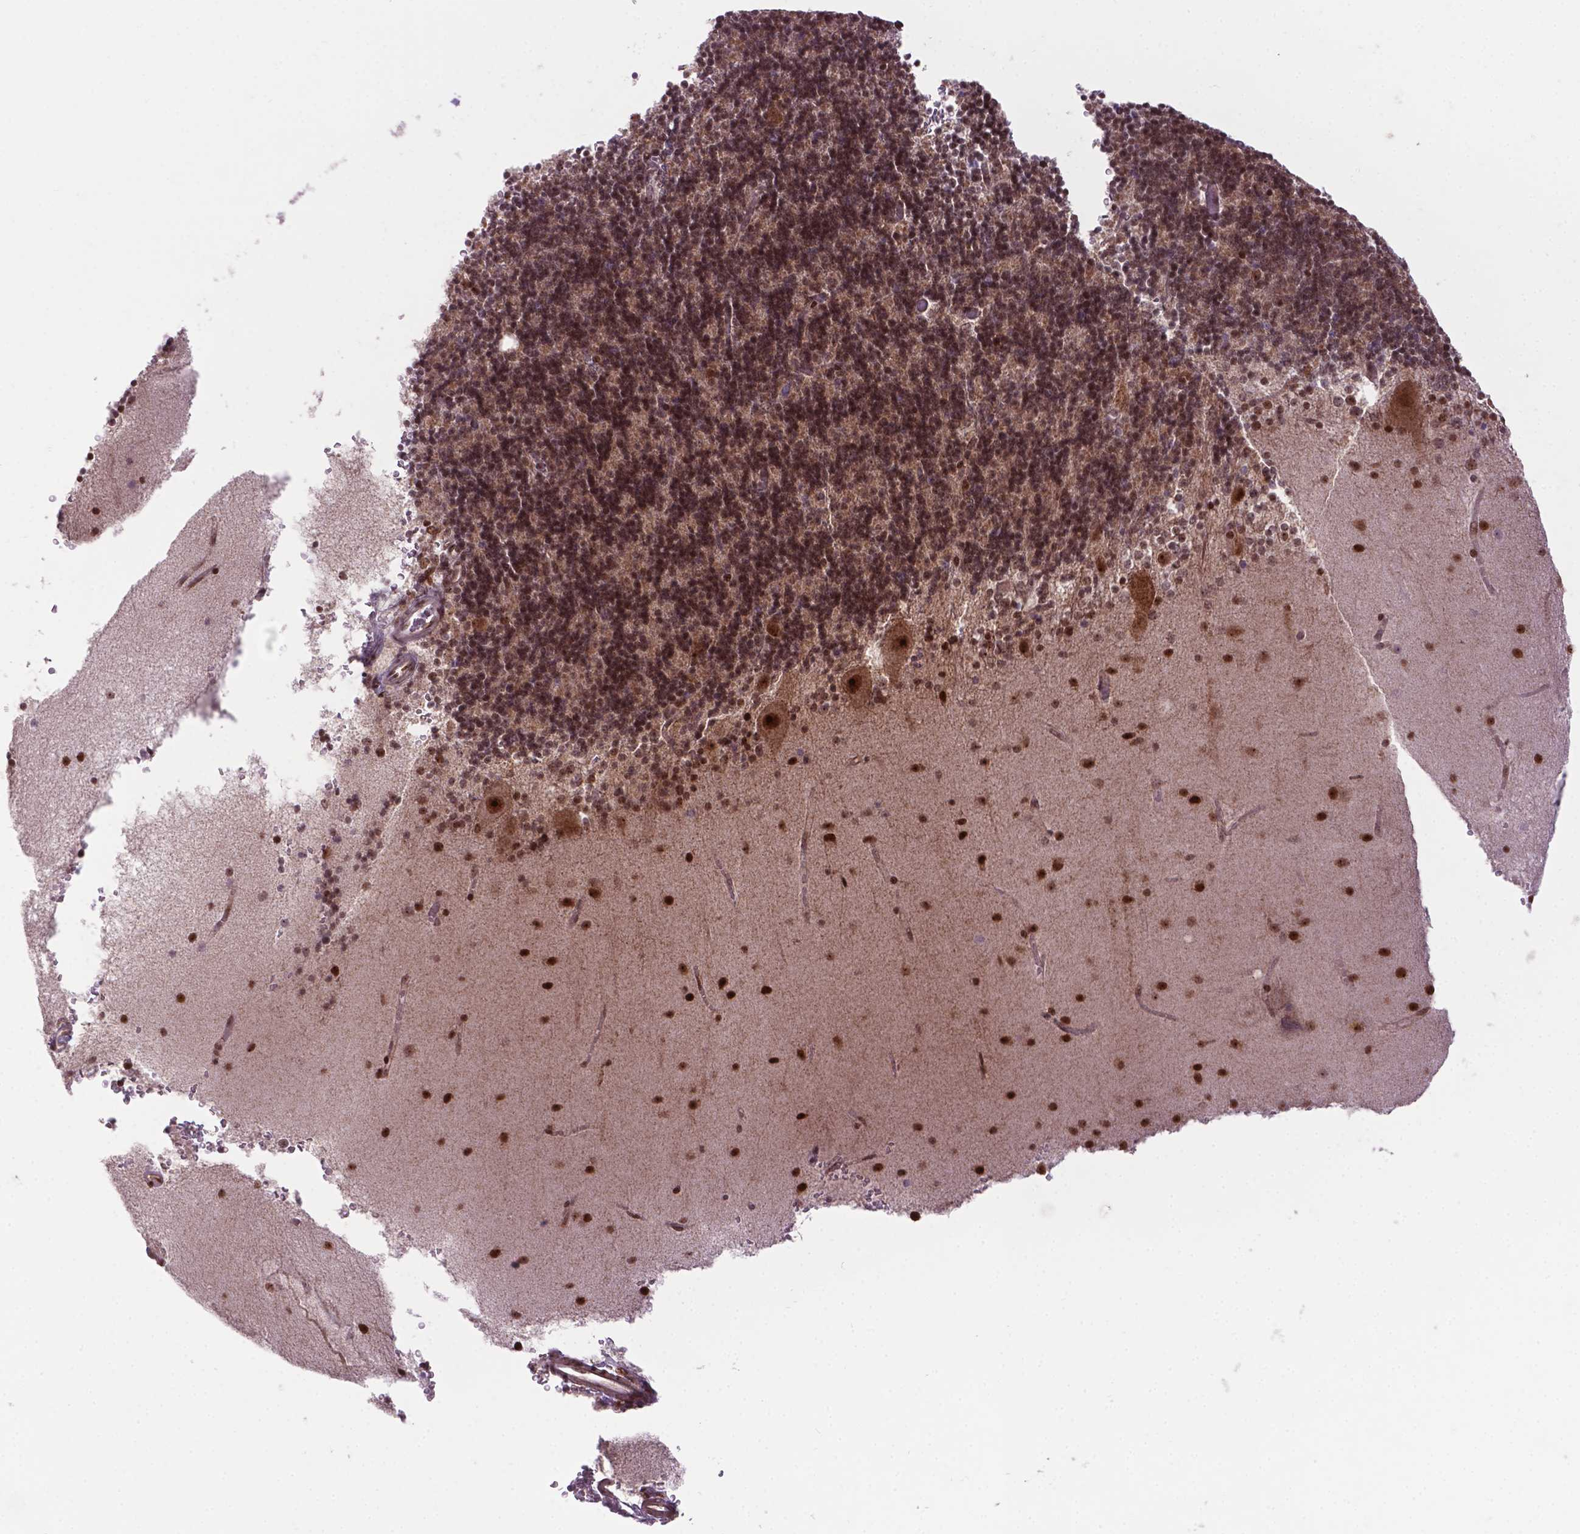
{"staining": {"intensity": "moderate", "quantity": ">75%", "location": "nuclear"}, "tissue": "cerebellum", "cell_type": "Cells in granular layer", "image_type": "normal", "snomed": [{"axis": "morphology", "description": "Normal tissue, NOS"}, {"axis": "topography", "description": "Cerebellum"}], "caption": "Moderate nuclear positivity is seen in approximately >75% of cells in granular layer in unremarkable cerebellum. (Stains: DAB in brown, nuclei in blue, Microscopy: brightfield microscopy at high magnification).", "gene": "CSNK2A1", "patient": {"sex": "male", "age": 70}}